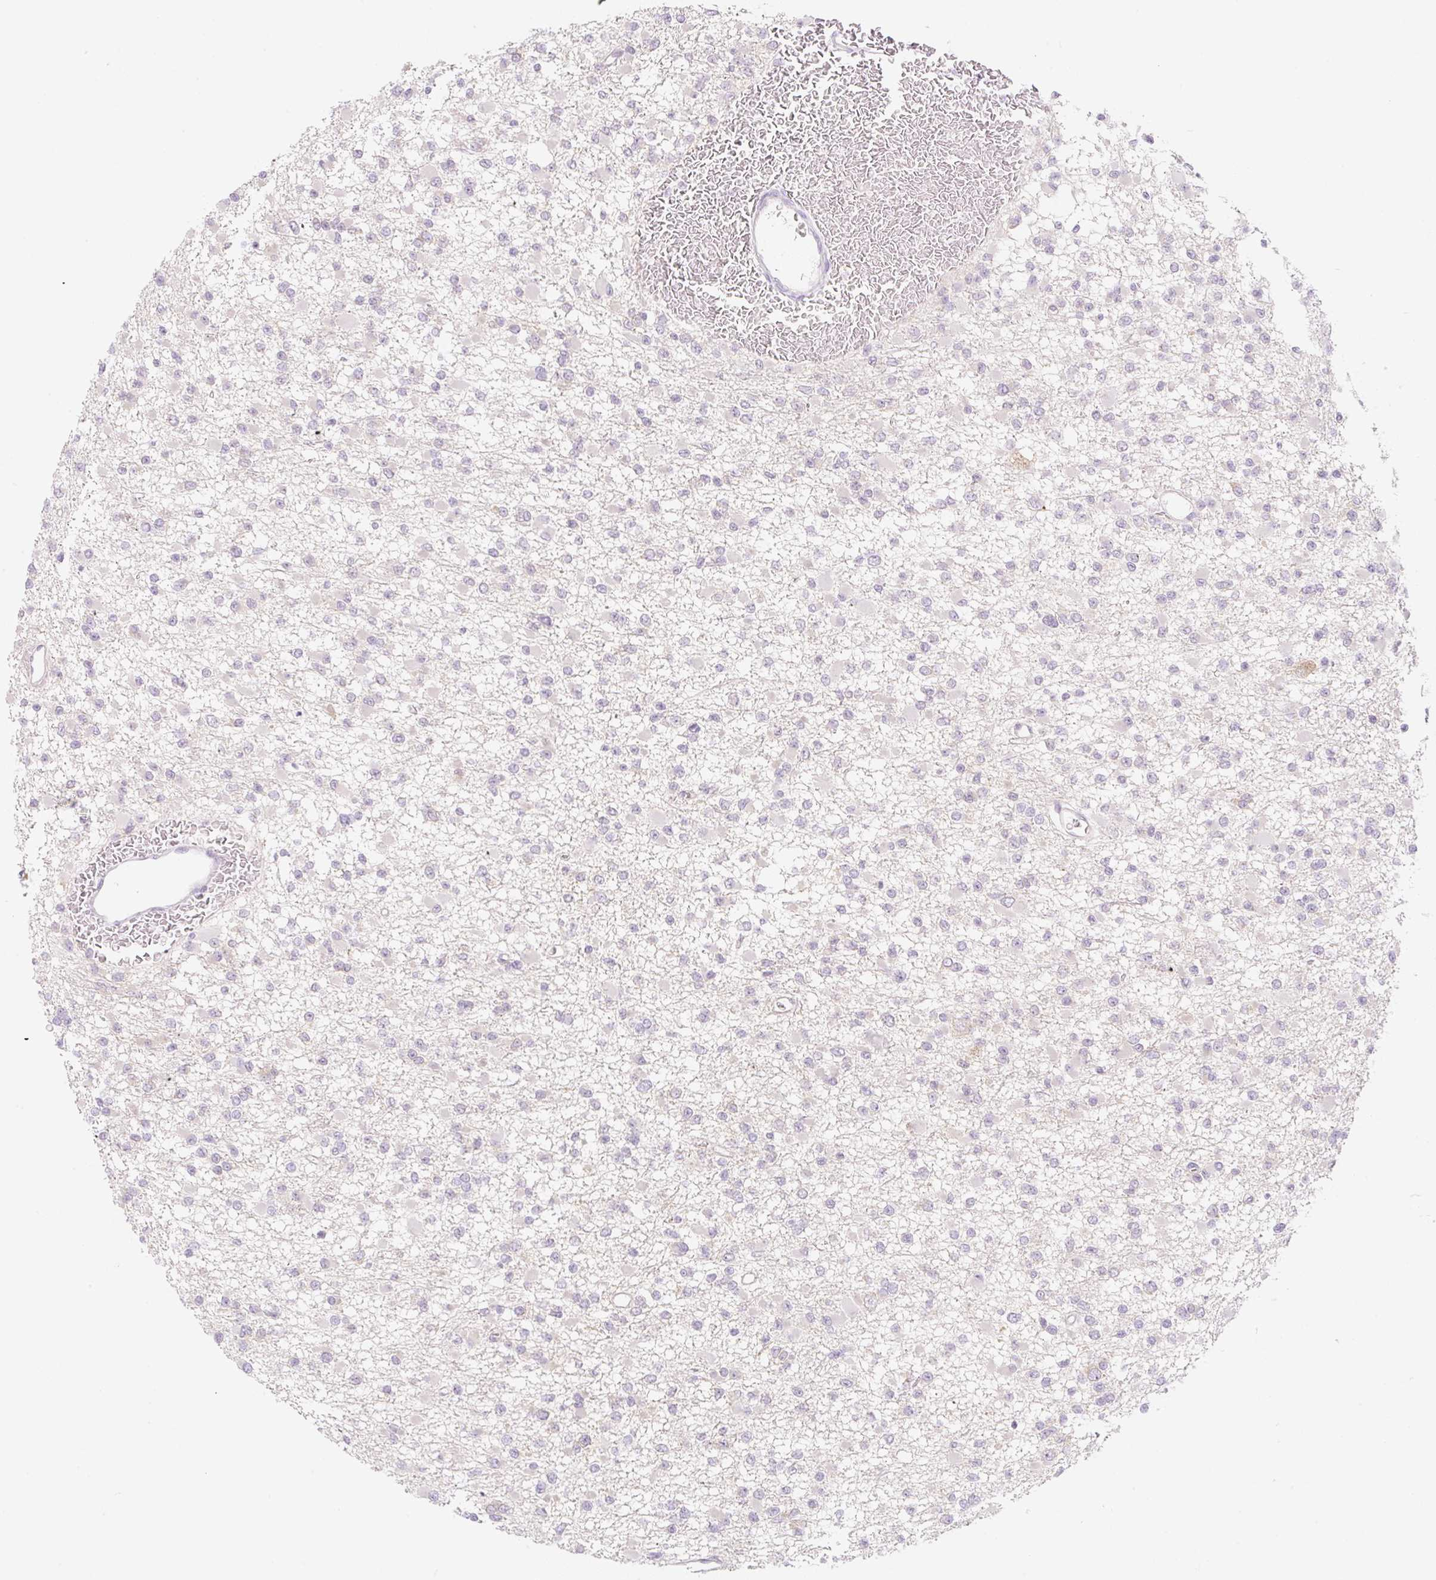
{"staining": {"intensity": "negative", "quantity": "none", "location": "none"}, "tissue": "glioma", "cell_type": "Tumor cells", "image_type": "cancer", "snomed": [{"axis": "morphology", "description": "Glioma, malignant, Low grade"}, {"axis": "topography", "description": "Brain"}], "caption": "The photomicrograph exhibits no significant positivity in tumor cells of malignant low-grade glioma.", "gene": "CASKIN1", "patient": {"sex": "female", "age": 22}}